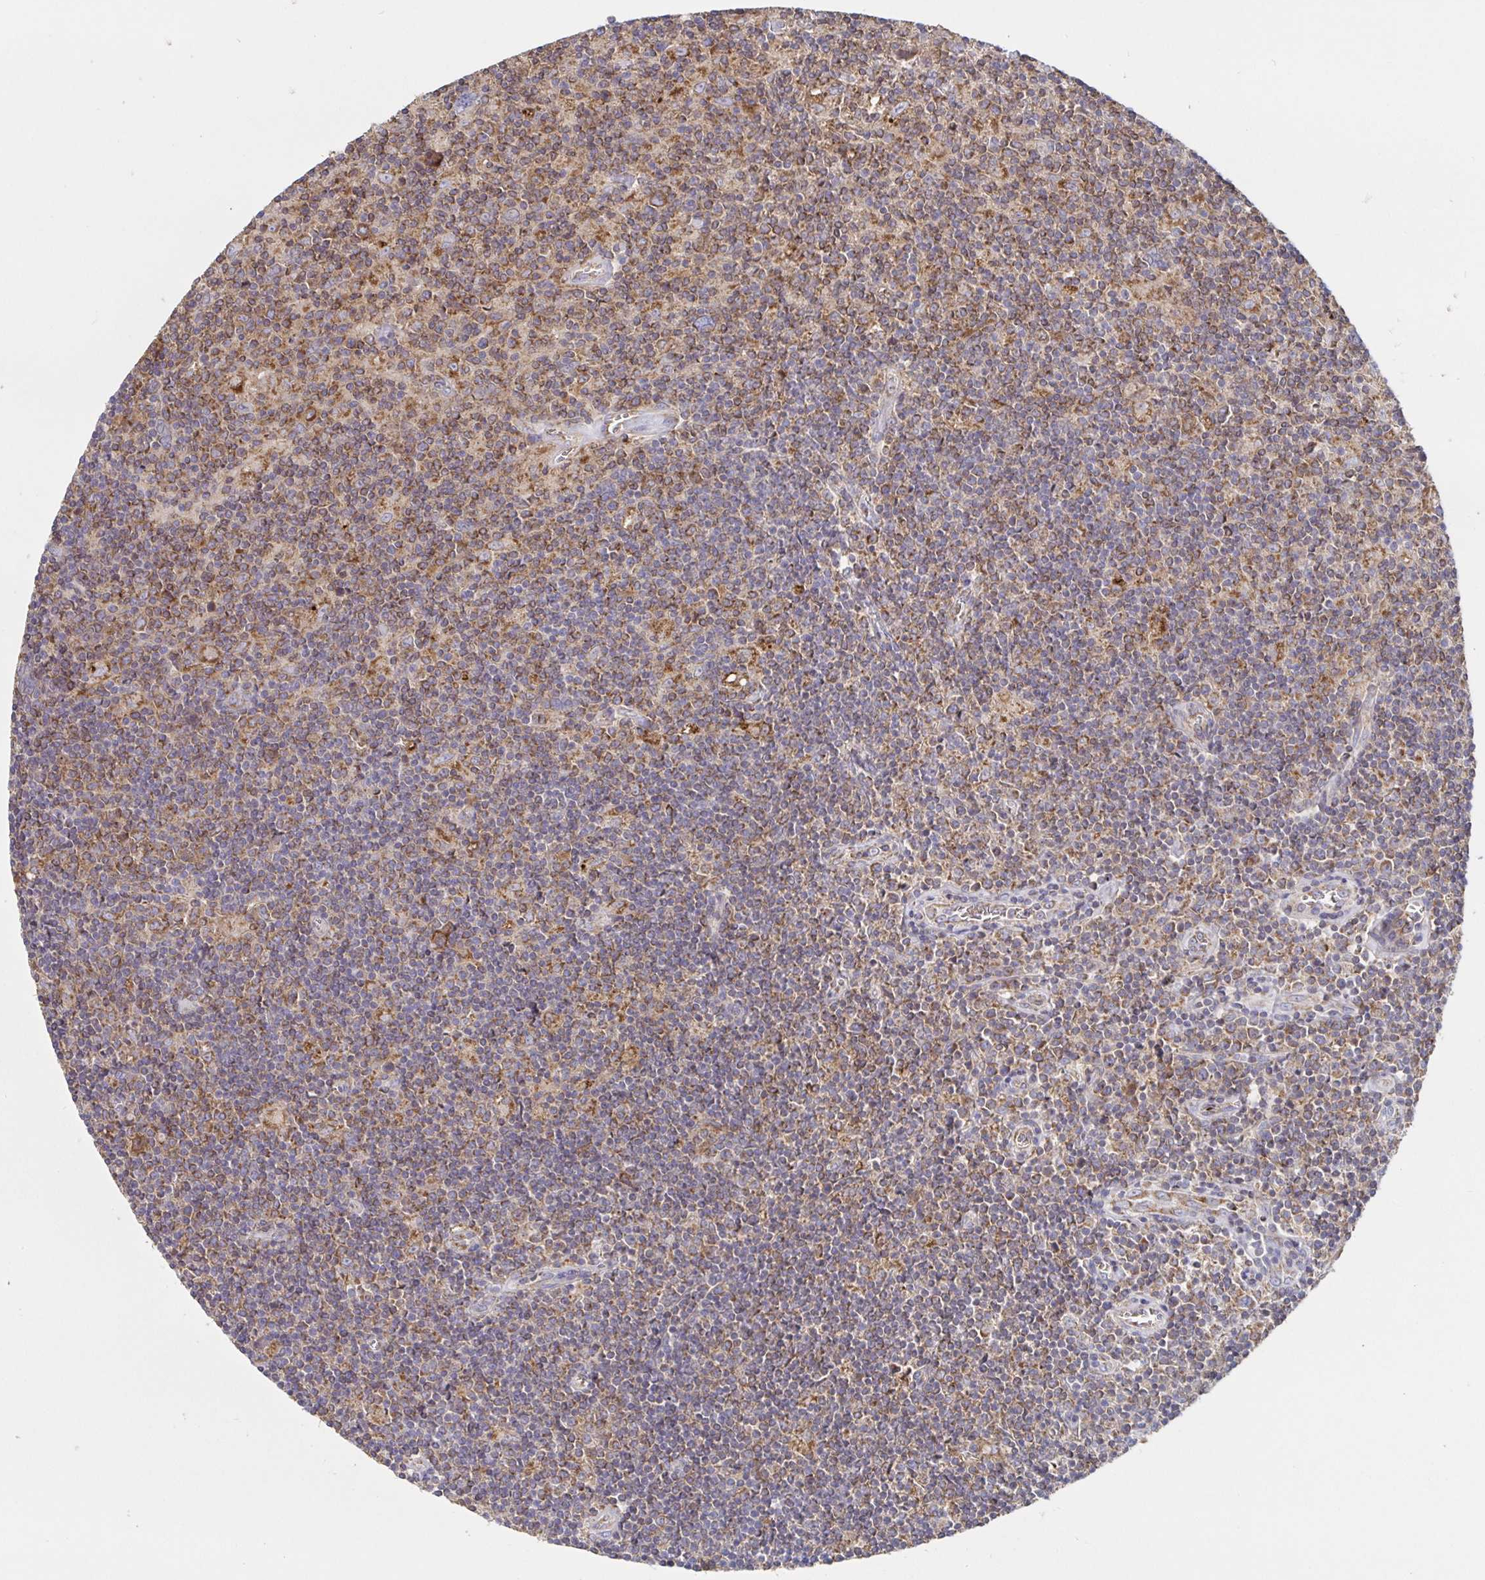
{"staining": {"intensity": "negative", "quantity": "none", "location": "none"}, "tissue": "lymphoma", "cell_type": "Tumor cells", "image_type": "cancer", "snomed": [{"axis": "morphology", "description": "Hodgkin's disease, NOS"}, {"axis": "topography", "description": "Lymph node"}], "caption": "There is no significant expression in tumor cells of lymphoma.", "gene": "PRDX3", "patient": {"sex": "male", "age": 40}}